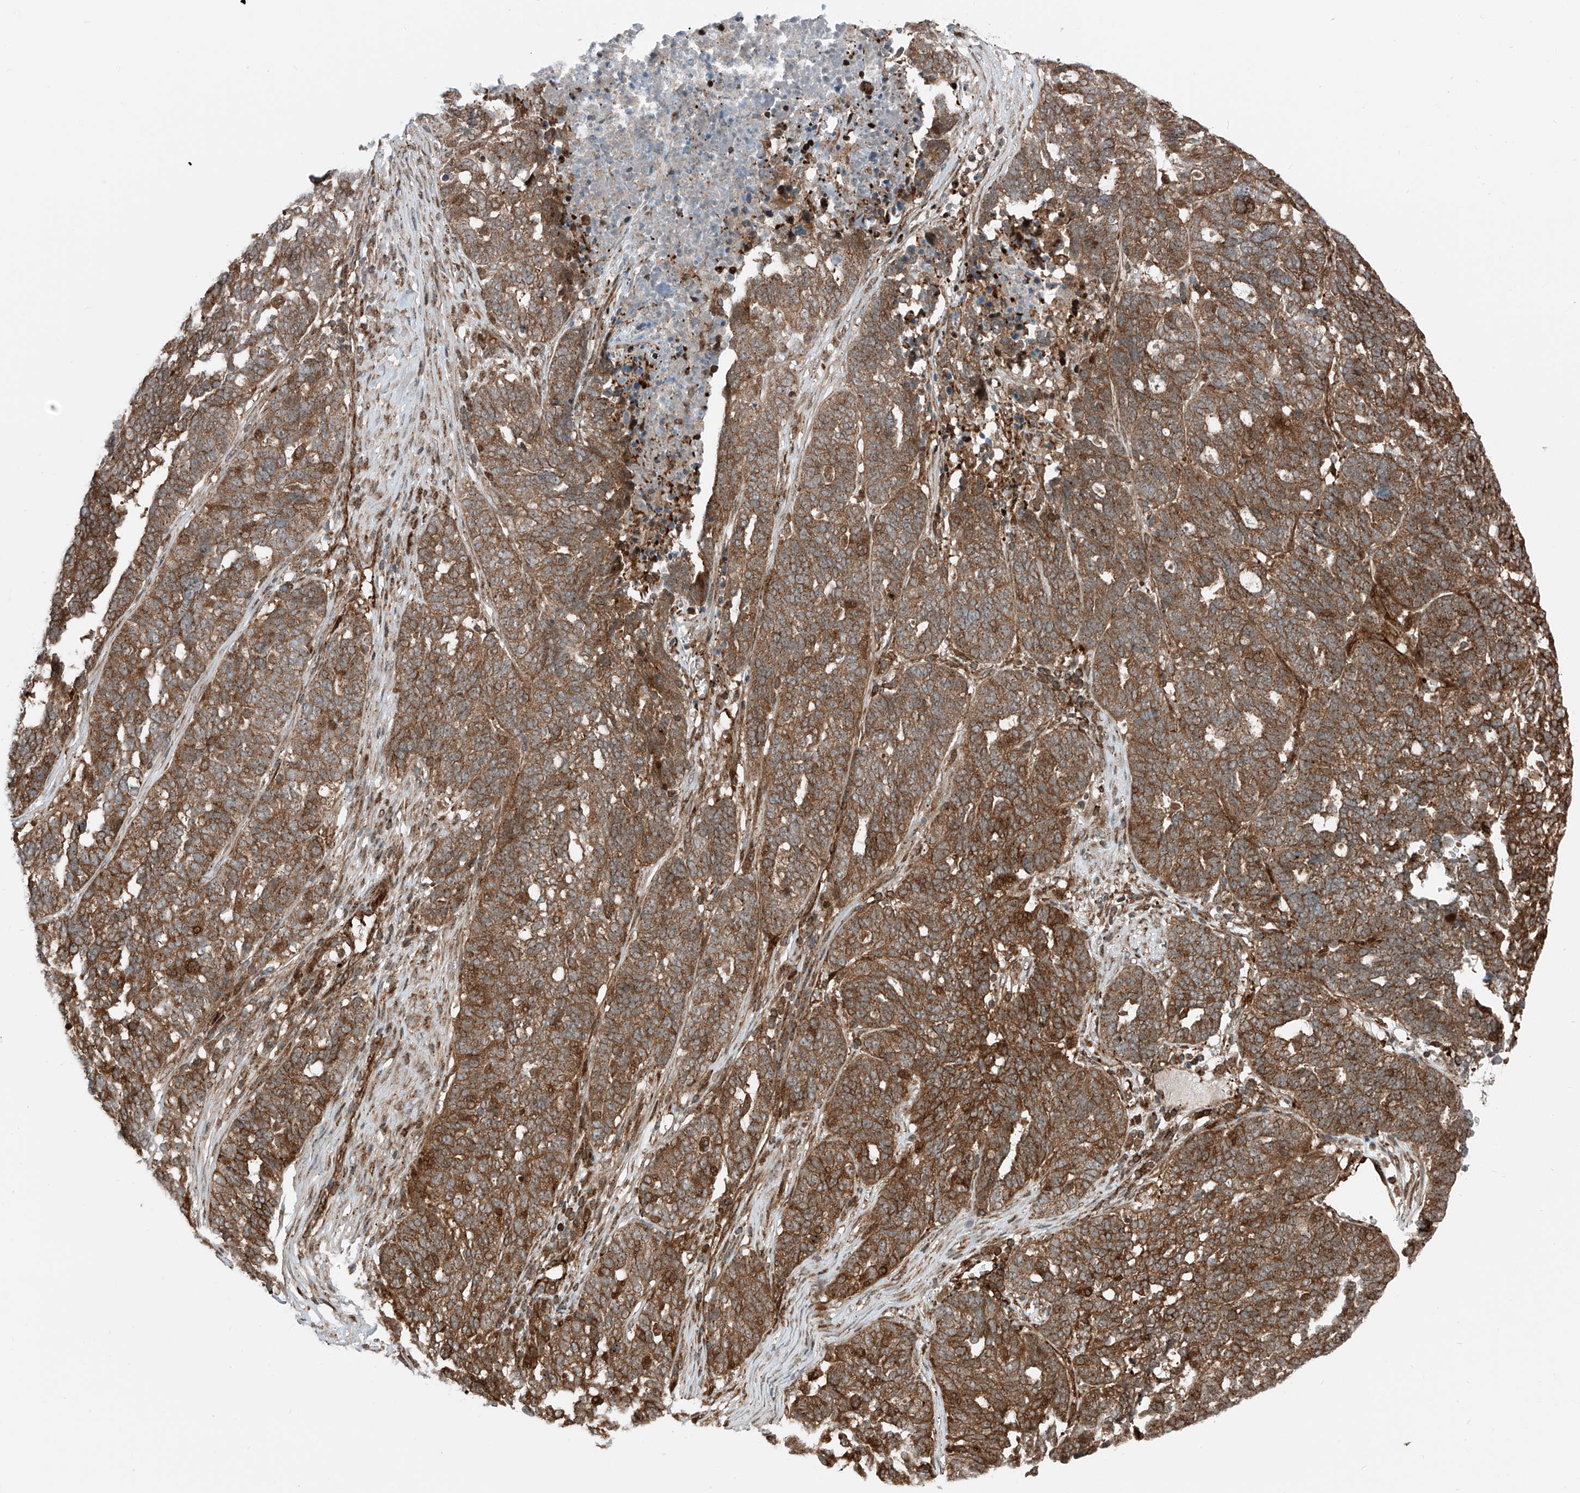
{"staining": {"intensity": "moderate", "quantity": ">75%", "location": "cytoplasmic/membranous"}, "tissue": "ovarian cancer", "cell_type": "Tumor cells", "image_type": "cancer", "snomed": [{"axis": "morphology", "description": "Cystadenocarcinoma, serous, NOS"}, {"axis": "topography", "description": "Ovary"}], "caption": "About >75% of tumor cells in human ovarian cancer reveal moderate cytoplasmic/membranous protein staining as visualized by brown immunohistochemical staining.", "gene": "USP48", "patient": {"sex": "female", "age": 59}}